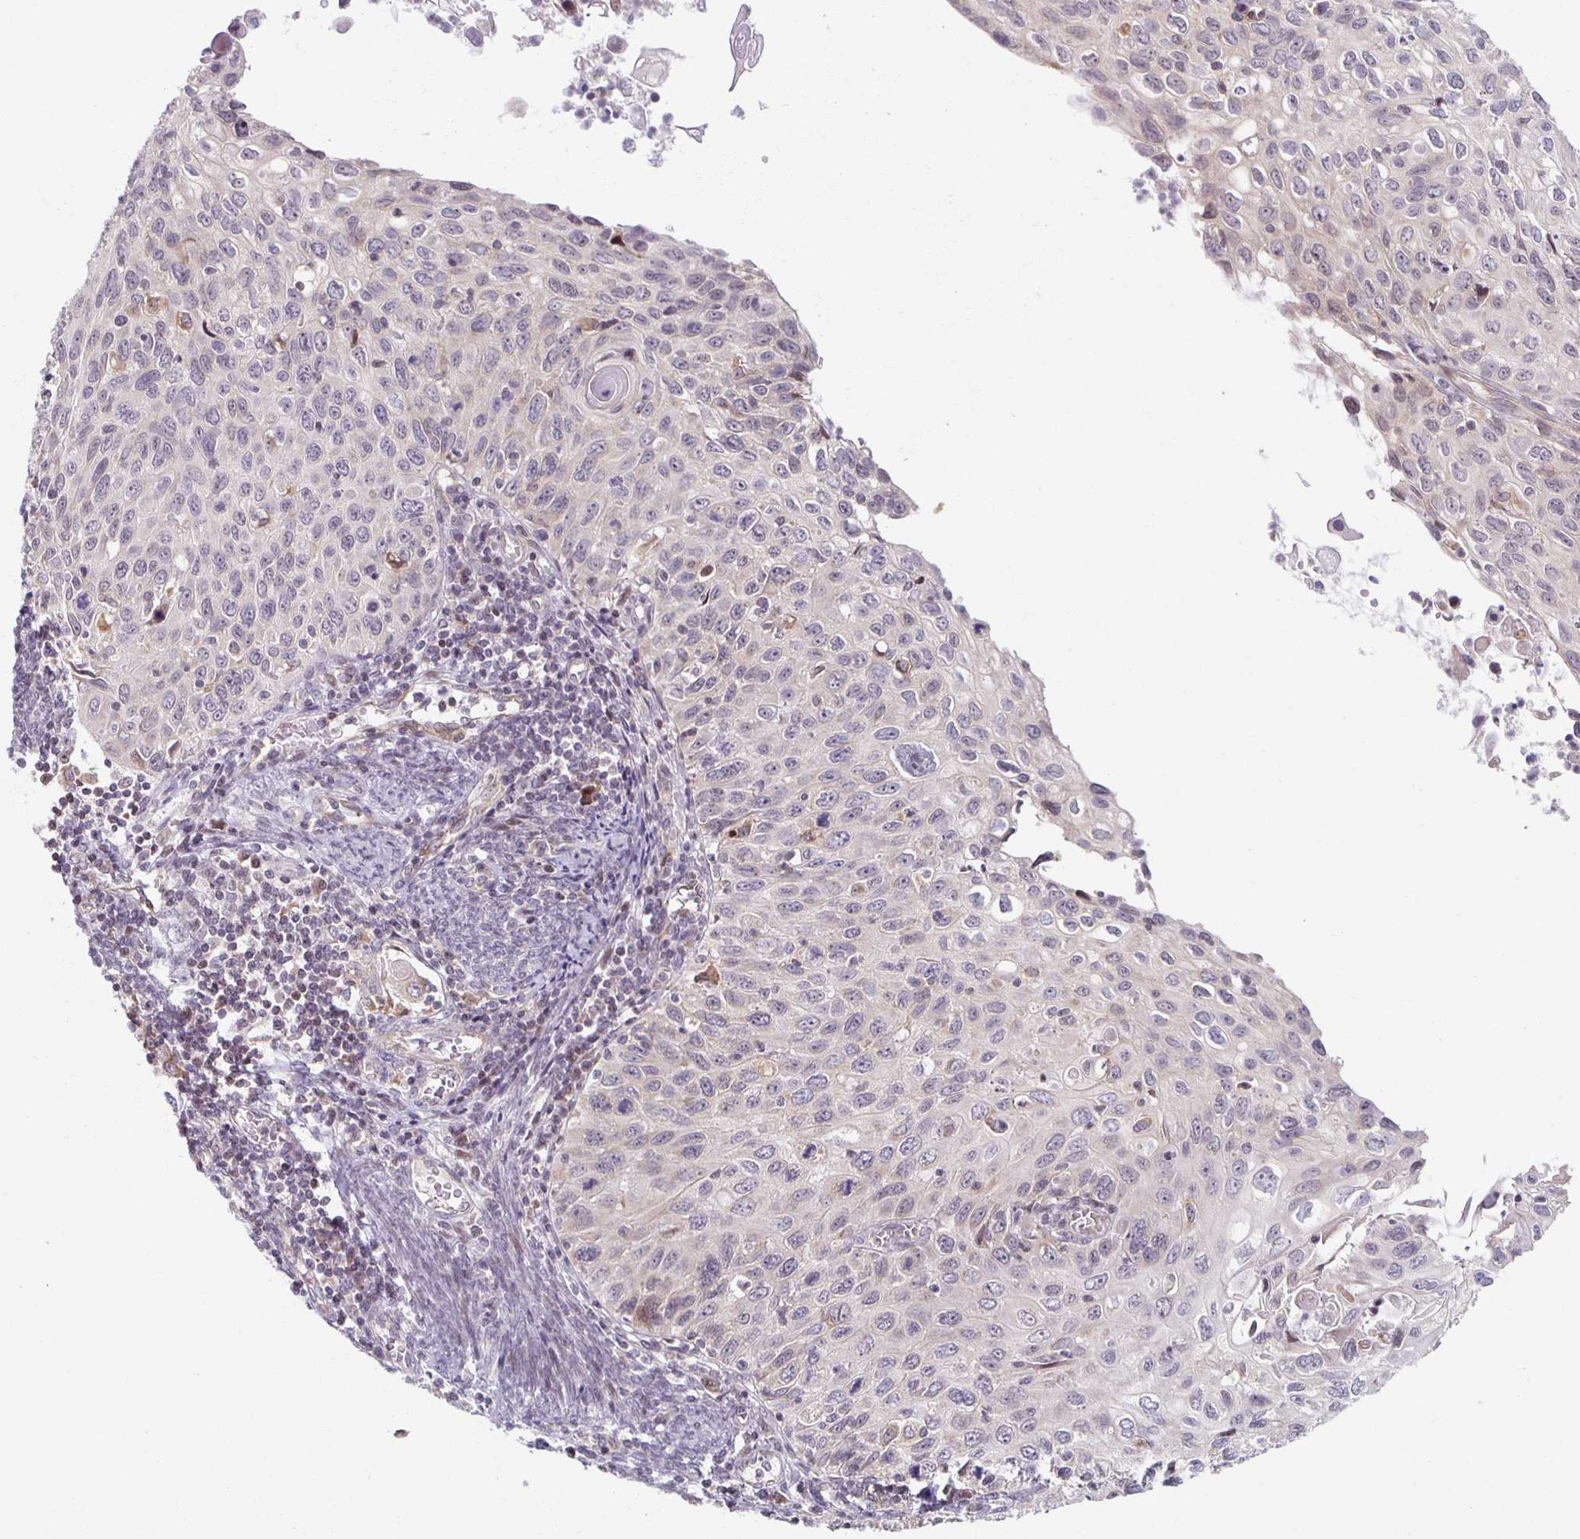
{"staining": {"intensity": "negative", "quantity": "none", "location": "none"}, "tissue": "cervical cancer", "cell_type": "Tumor cells", "image_type": "cancer", "snomed": [{"axis": "morphology", "description": "Squamous cell carcinoma, NOS"}, {"axis": "topography", "description": "Cervix"}], "caption": "This is a histopathology image of IHC staining of cervical cancer, which shows no positivity in tumor cells.", "gene": "HCFC1R1", "patient": {"sex": "female", "age": 70}}